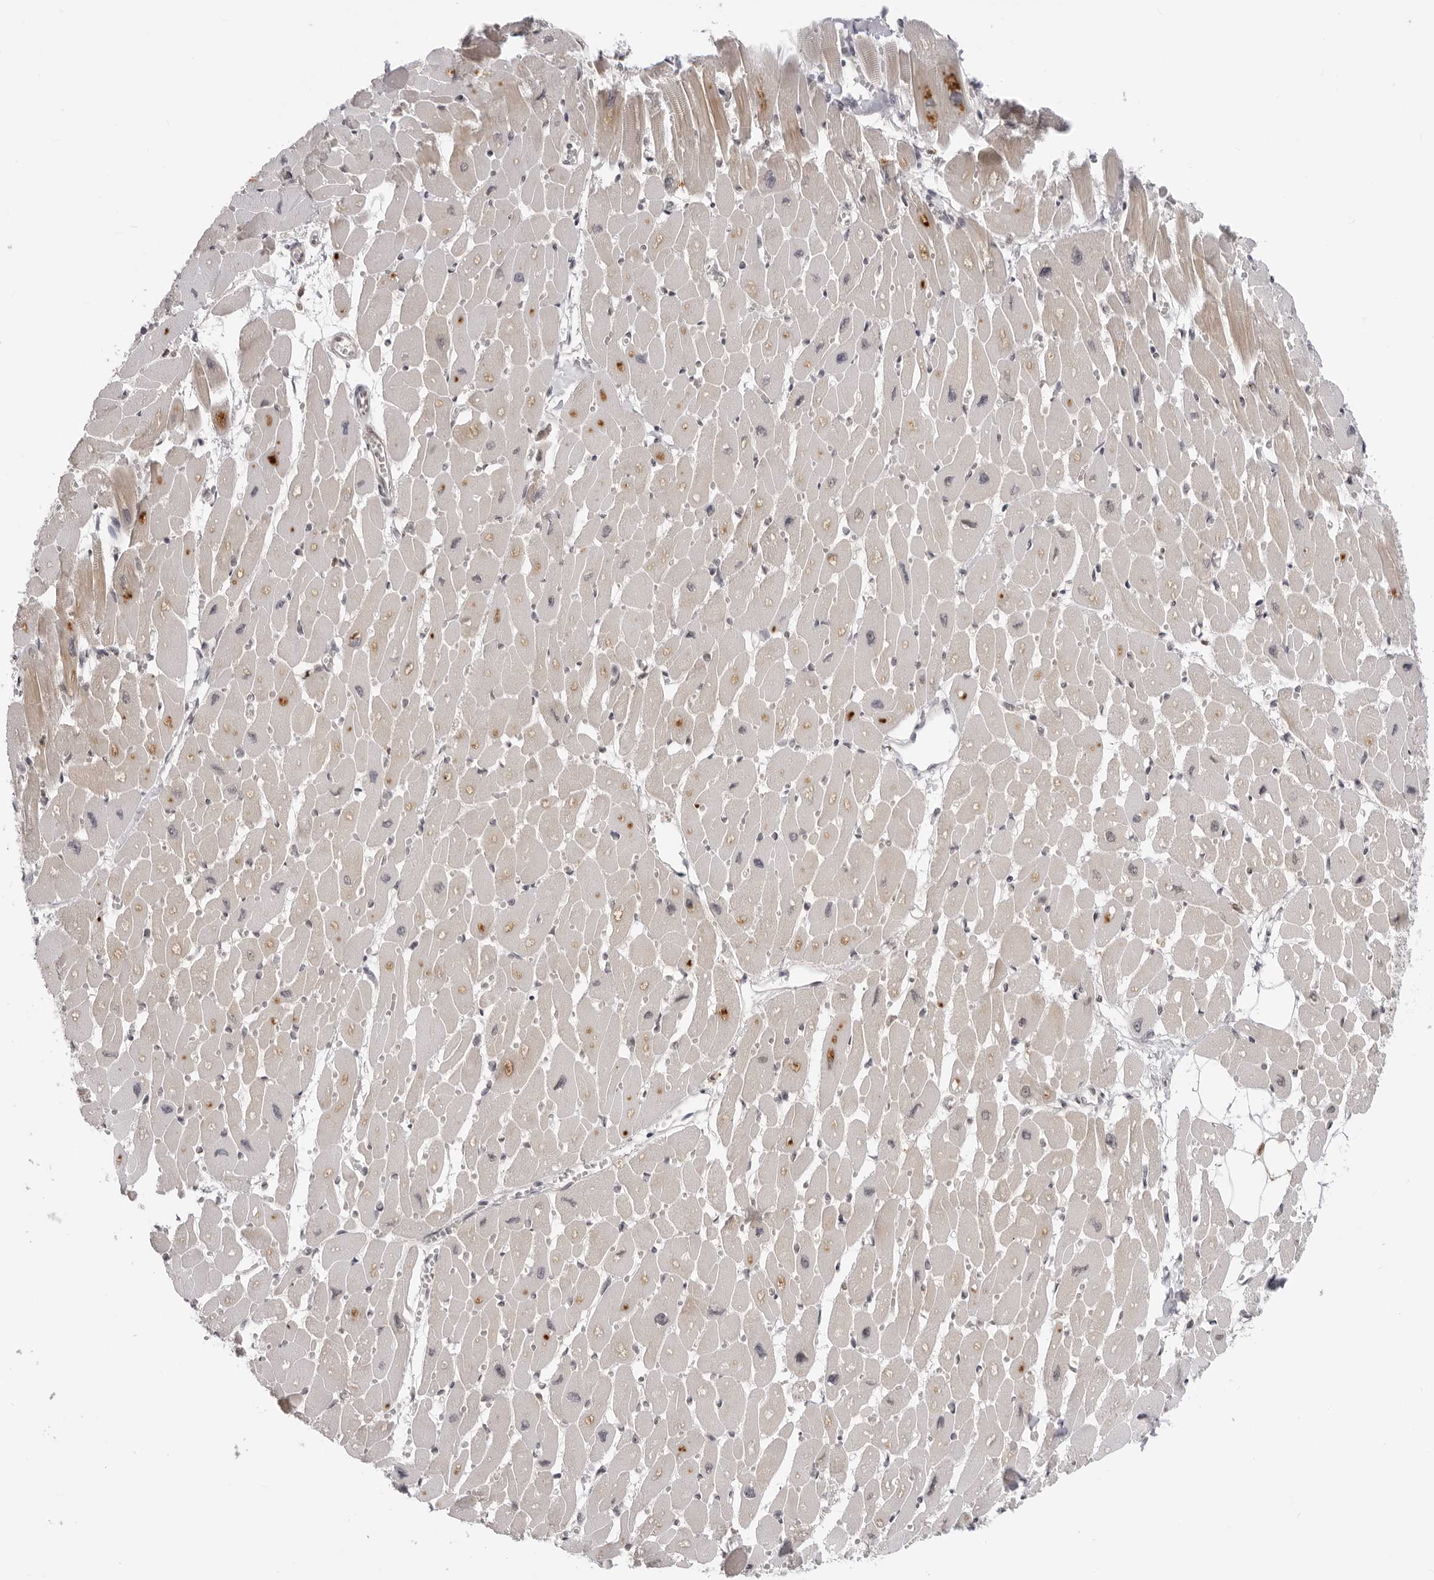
{"staining": {"intensity": "moderate", "quantity": "25%-75%", "location": "cytoplasmic/membranous"}, "tissue": "heart muscle", "cell_type": "Cardiomyocytes", "image_type": "normal", "snomed": [{"axis": "morphology", "description": "Normal tissue, NOS"}, {"axis": "topography", "description": "Heart"}], "caption": "Immunohistochemical staining of benign human heart muscle displays medium levels of moderate cytoplasmic/membranous positivity in approximately 25%-75% of cardiomyocytes.", "gene": "SRGAP2", "patient": {"sex": "female", "age": 54}}